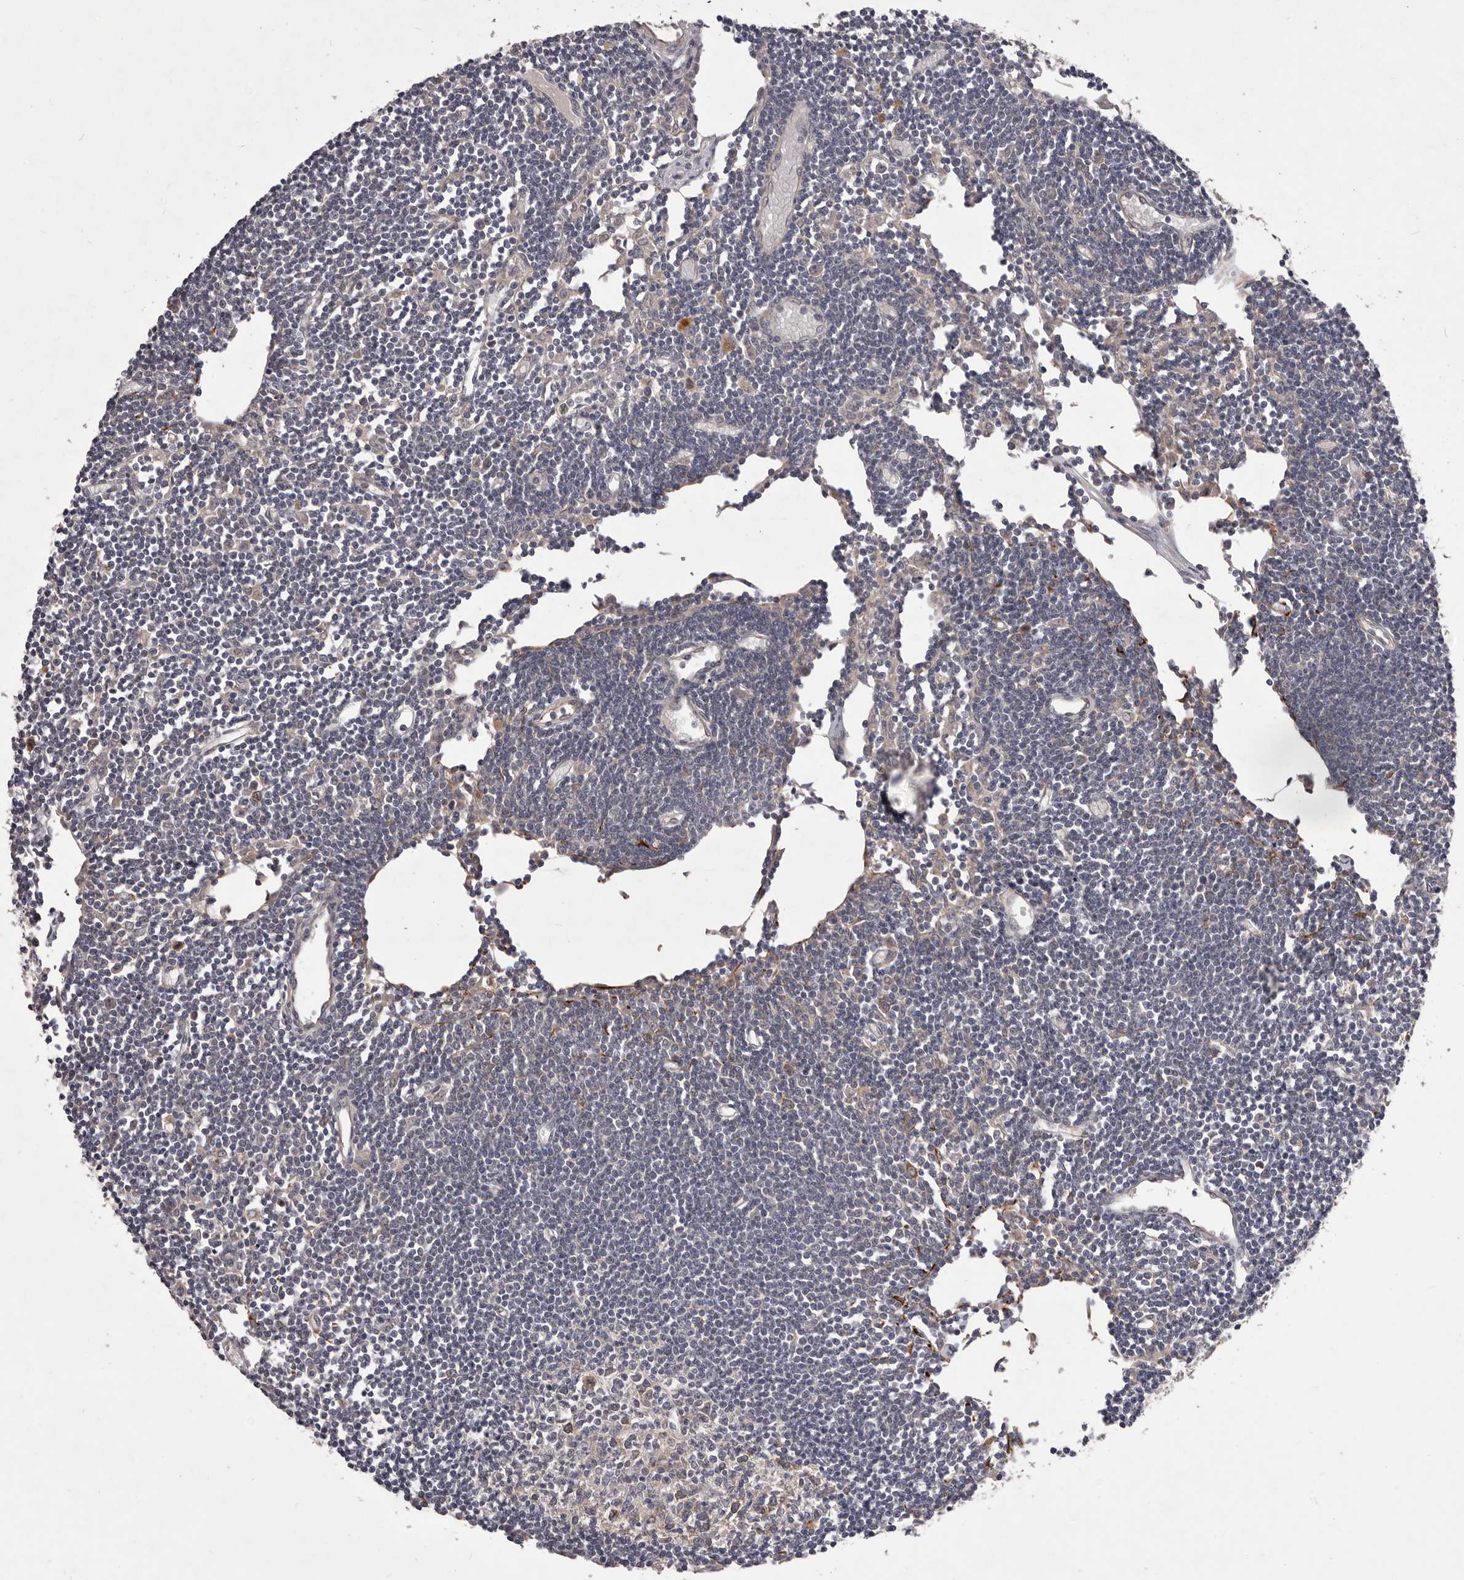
{"staining": {"intensity": "weak", "quantity": "<25%", "location": "cytoplasmic/membranous"}, "tissue": "lymph node", "cell_type": "Germinal center cells", "image_type": "normal", "snomed": [{"axis": "morphology", "description": "Normal tissue, NOS"}, {"axis": "topography", "description": "Lymph node"}], "caption": "Immunohistochemistry micrograph of unremarkable lymph node: lymph node stained with DAB (3,3'-diaminobenzidine) displays no significant protein positivity in germinal center cells.", "gene": "PNRC1", "patient": {"sex": "female", "age": 11}}